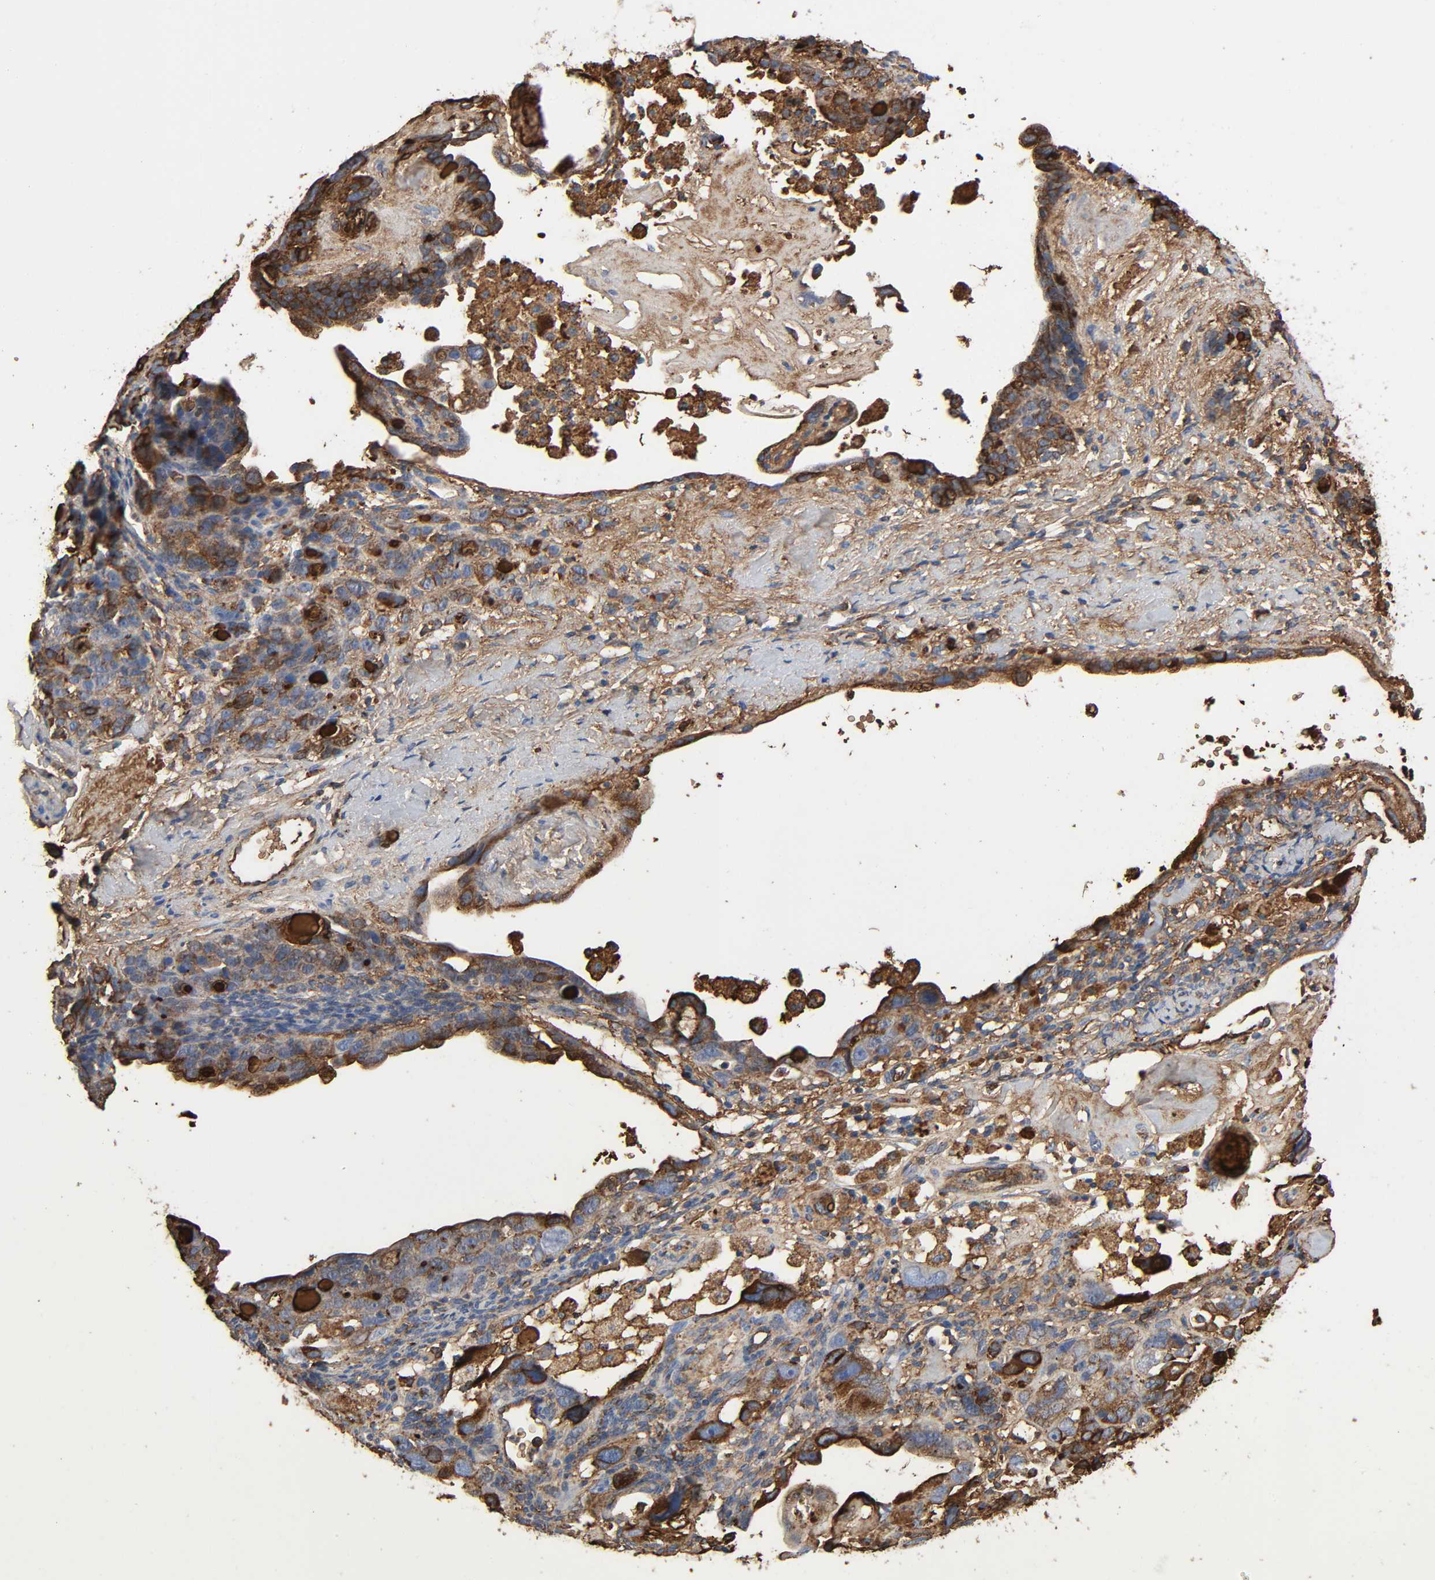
{"staining": {"intensity": "strong", "quantity": ">75%", "location": "cytoplasmic/membranous"}, "tissue": "ovarian cancer", "cell_type": "Tumor cells", "image_type": "cancer", "snomed": [{"axis": "morphology", "description": "Cystadenocarcinoma, serous, NOS"}, {"axis": "topography", "description": "Ovary"}], "caption": "The immunohistochemical stain highlights strong cytoplasmic/membranous expression in tumor cells of ovarian cancer tissue. (DAB IHC, brown staining for protein, blue staining for nuclei).", "gene": "C3", "patient": {"sex": "female", "age": 66}}